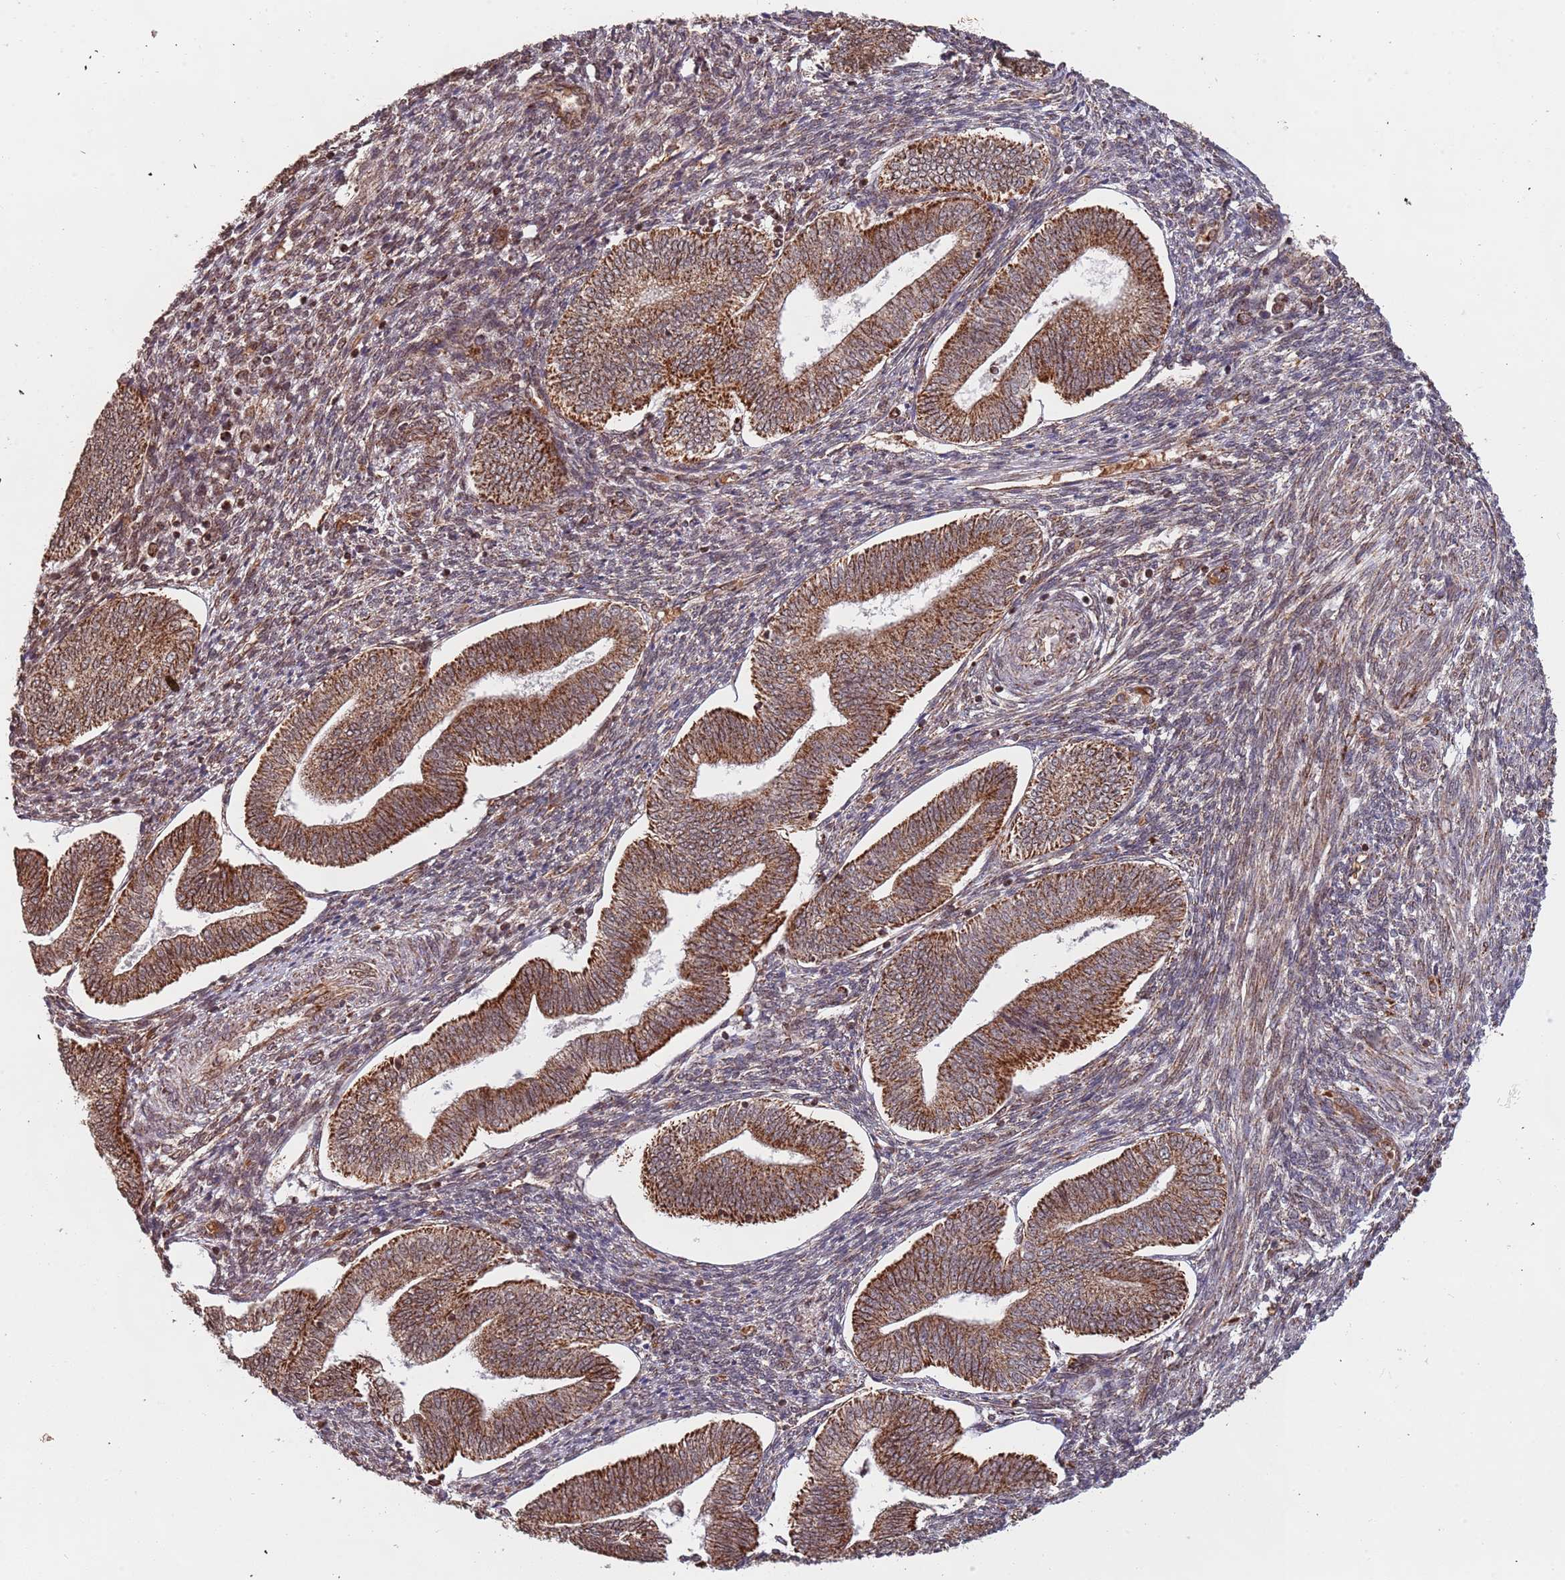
{"staining": {"intensity": "moderate", "quantity": ">75%", "location": "cytoplasmic/membranous"}, "tissue": "endometrium", "cell_type": "Cells in endometrial stroma", "image_type": "normal", "snomed": [{"axis": "morphology", "description": "Normal tissue, NOS"}, {"axis": "topography", "description": "Endometrium"}], "caption": "Moderate cytoplasmic/membranous staining for a protein is seen in approximately >75% of cells in endometrial stroma of unremarkable endometrium using immunohistochemistry (IHC).", "gene": "DCHS1", "patient": {"sex": "female", "age": 34}}